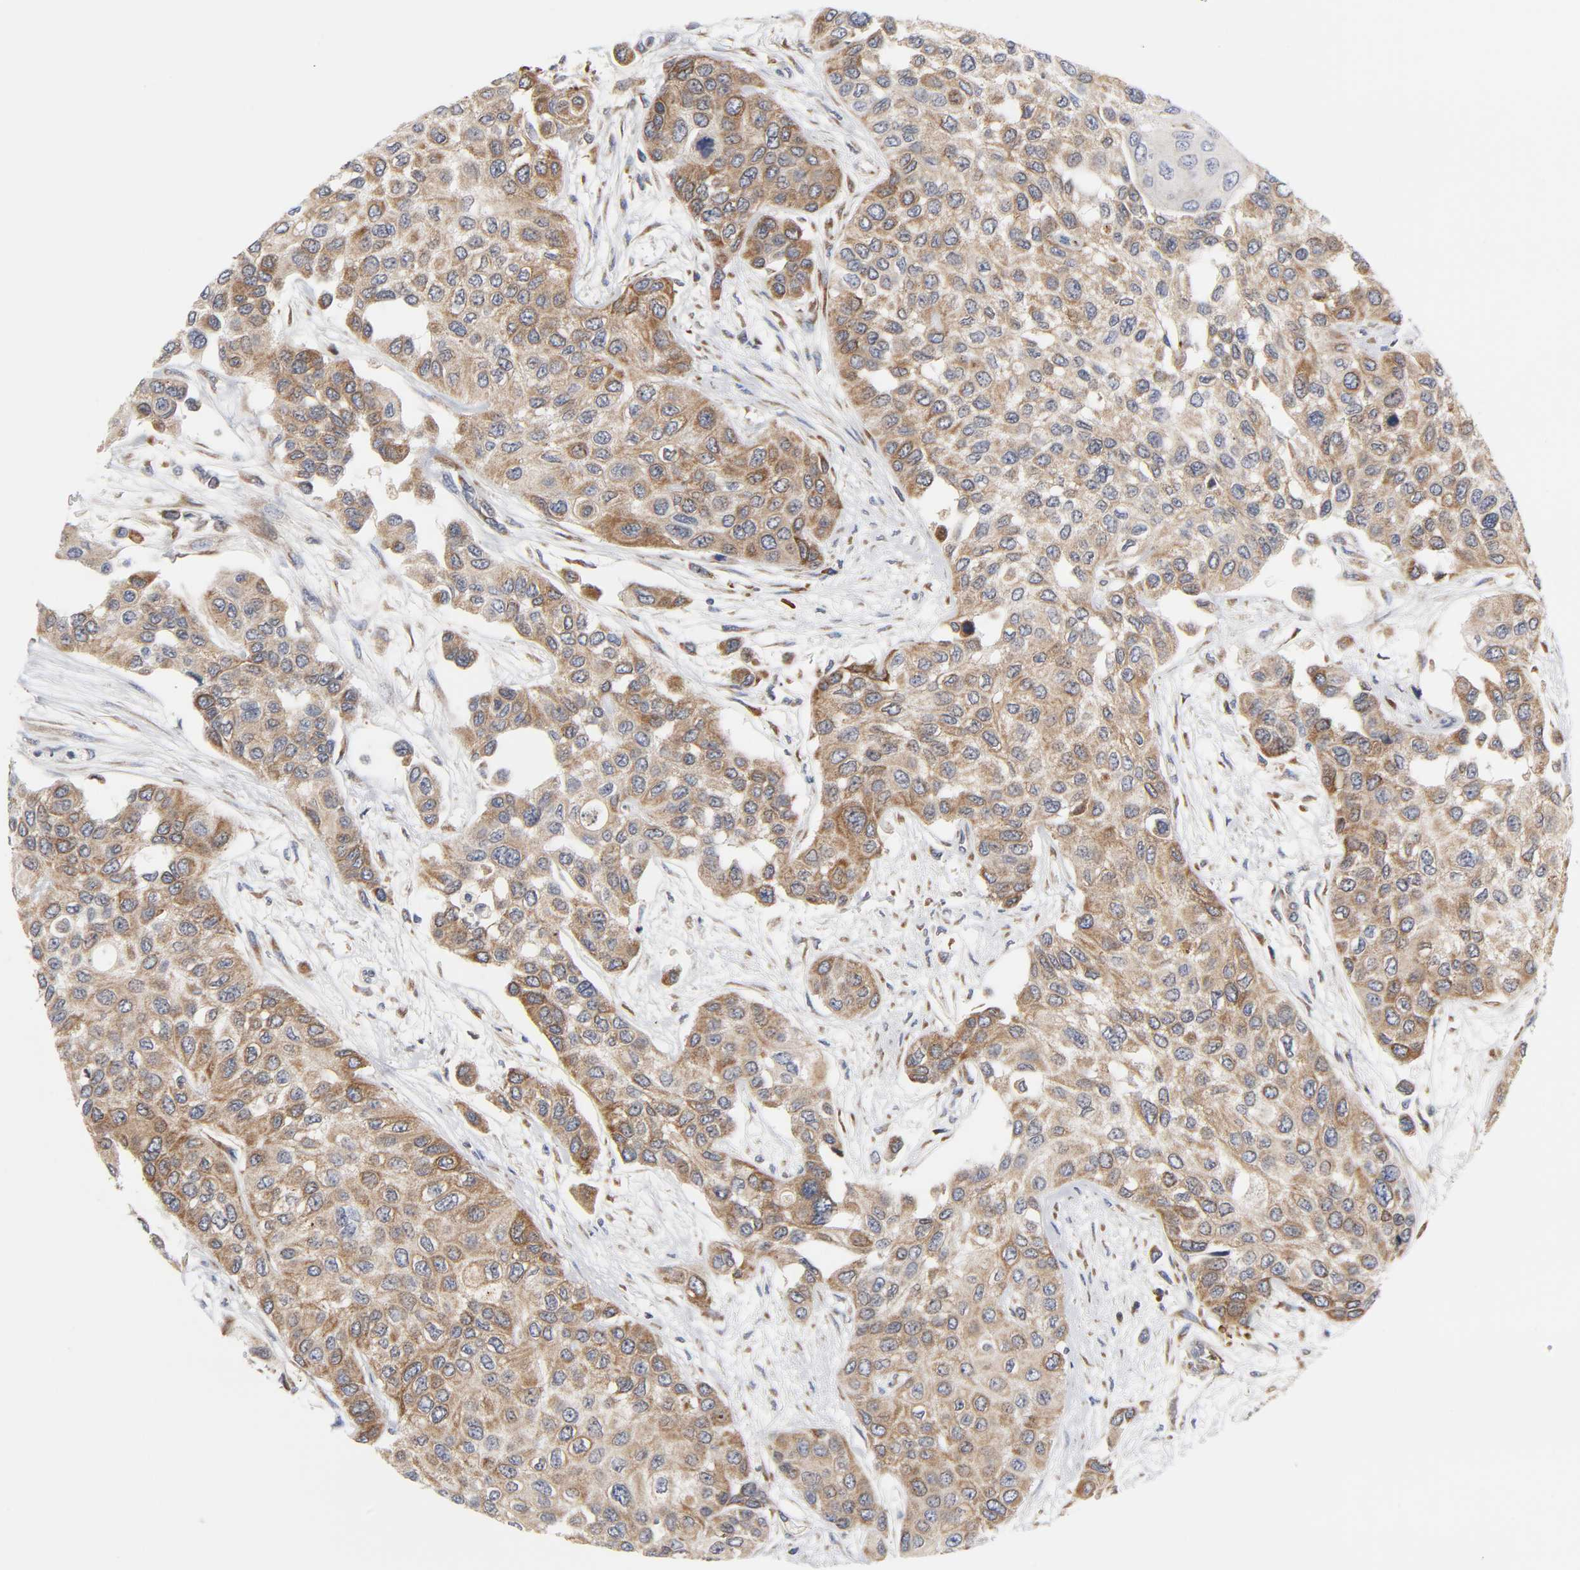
{"staining": {"intensity": "moderate", "quantity": ">75%", "location": "cytoplasmic/membranous"}, "tissue": "urothelial cancer", "cell_type": "Tumor cells", "image_type": "cancer", "snomed": [{"axis": "morphology", "description": "Urothelial carcinoma, High grade"}, {"axis": "topography", "description": "Urinary bladder"}], "caption": "Approximately >75% of tumor cells in human urothelial cancer reveal moderate cytoplasmic/membranous protein positivity as visualized by brown immunohistochemical staining.", "gene": "BAX", "patient": {"sex": "female", "age": 56}}